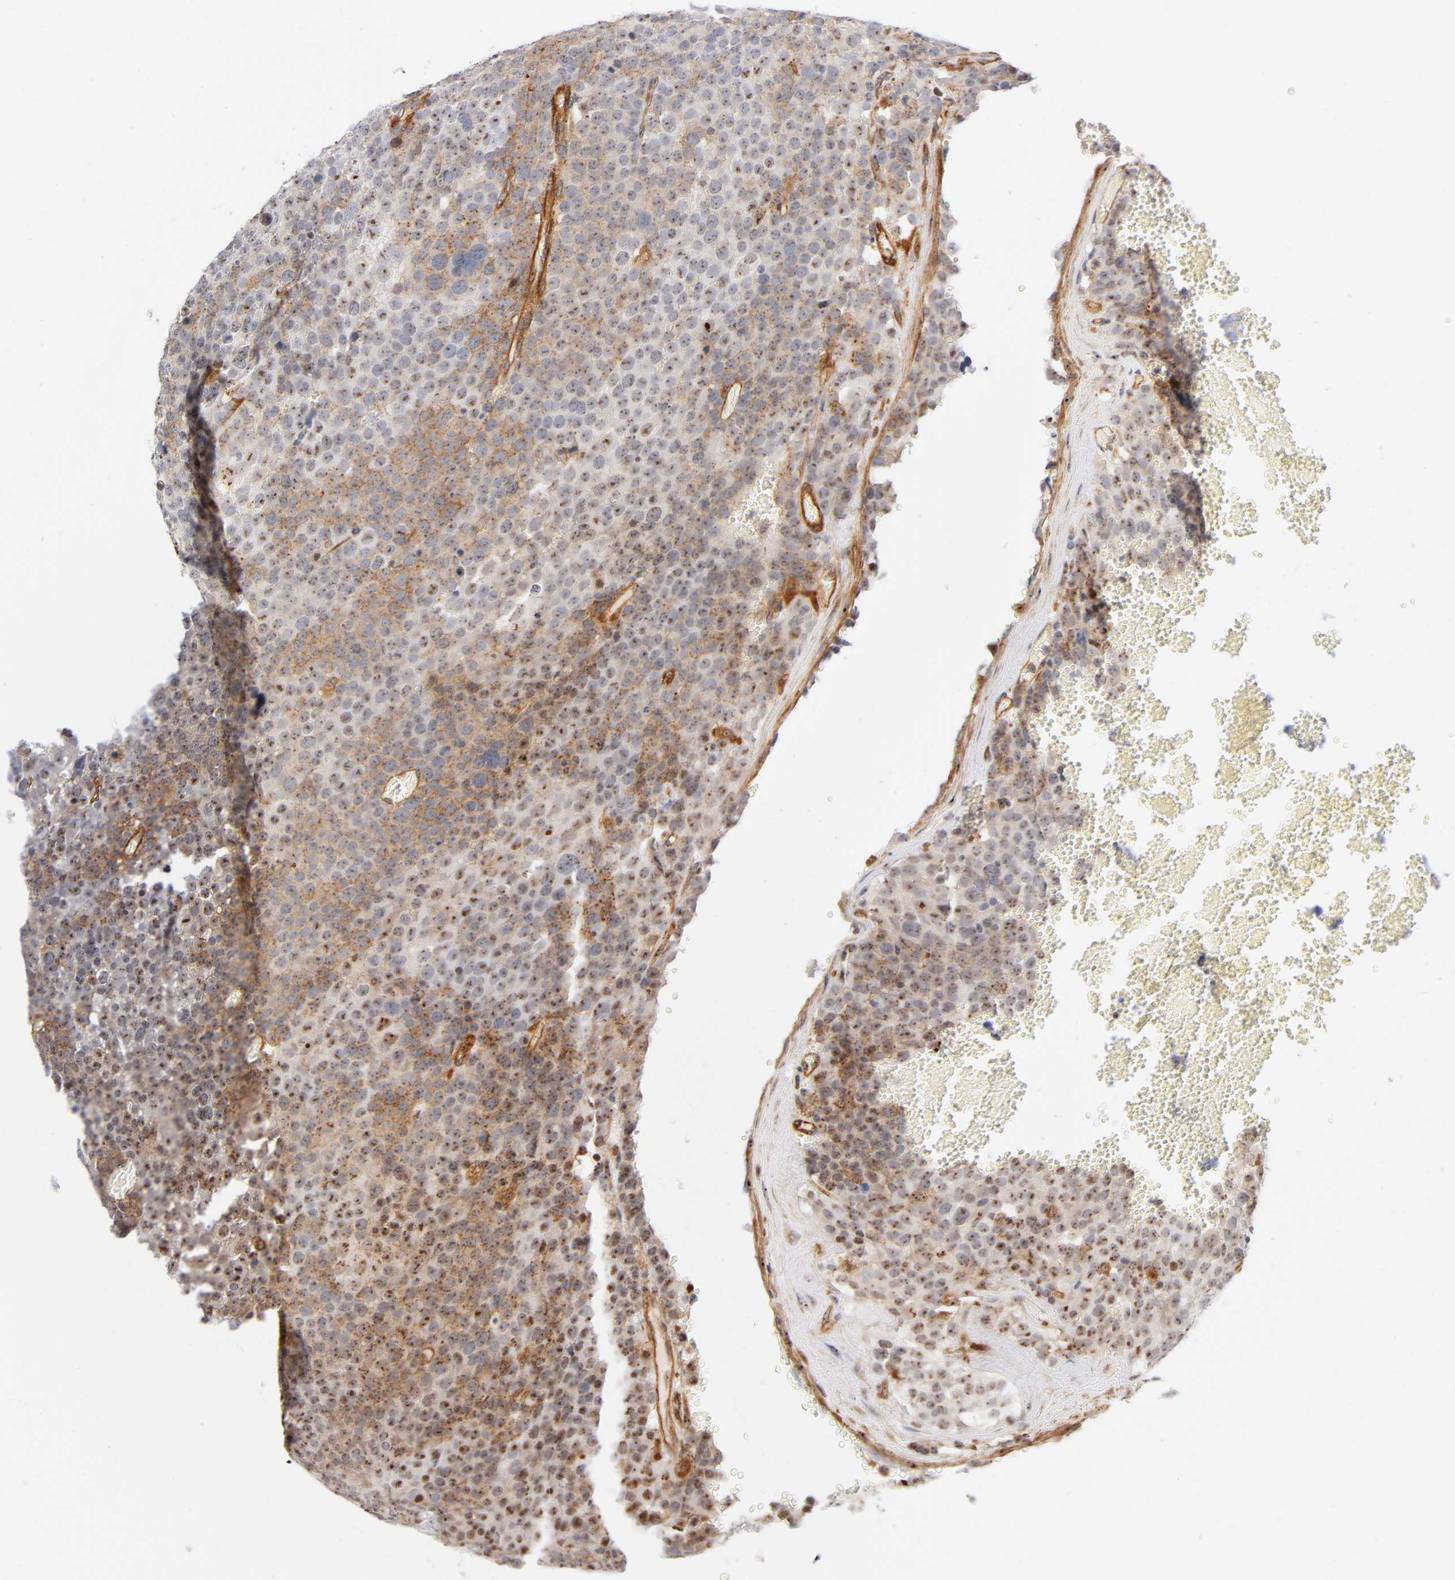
{"staining": {"intensity": "moderate", "quantity": ">75%", "location": "cytoplasmic/membranous,nuclear"}, "tissue": "testis cancer", "cell_type": "Tumor cells", "image_type": "cancer", "snomed": [{"axis": "morphology", "description": "Seminoma, NOS"}, {"axis": "topography", "description": "Testis"}], "caption": "A histopathology image of testis seminoma stained for a protein reveals moderate cytoplasmic/membranous and nuclear brown staining in tumor cells.", "gene": "PLD1", "patient": {"sex": "male", "age": 71}}